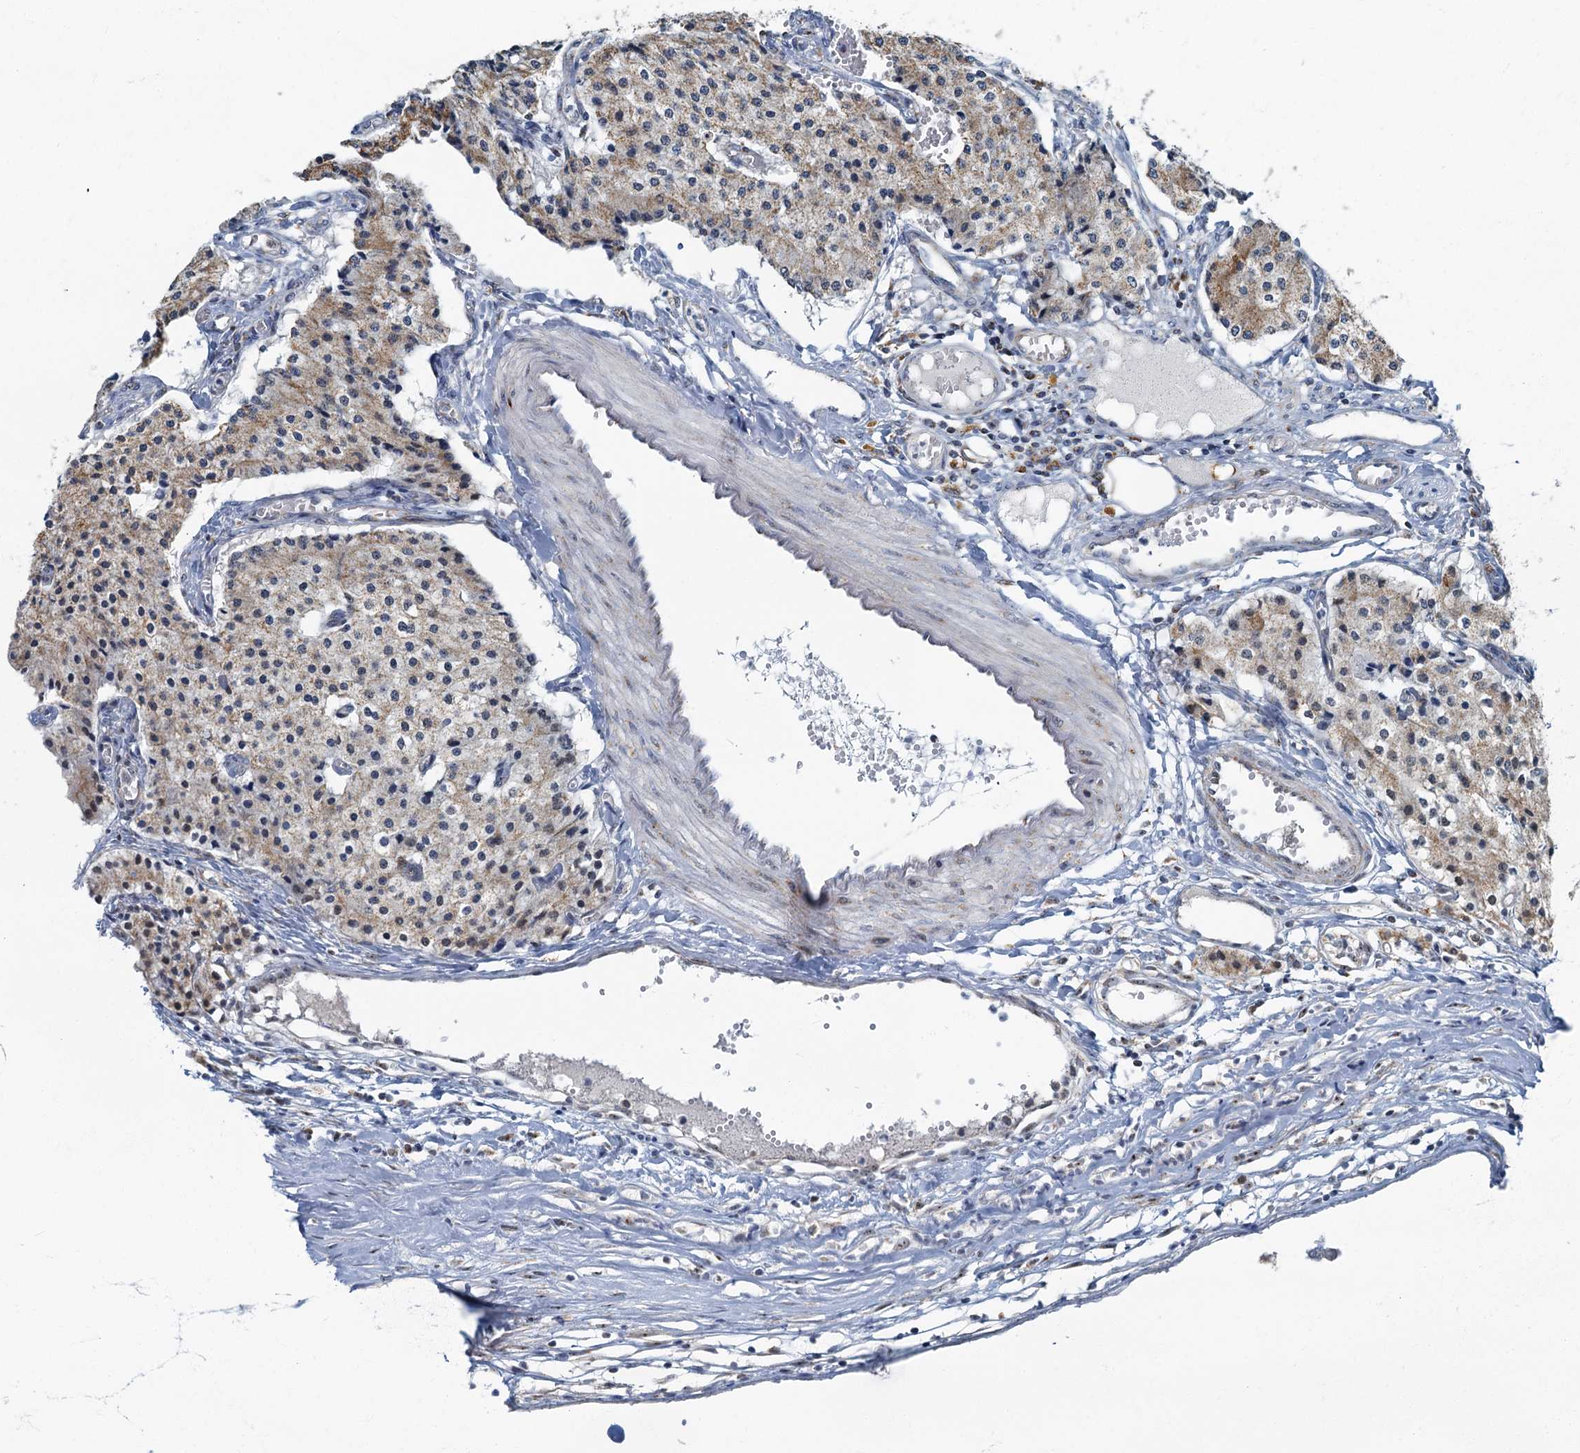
{"staining": {"intensity": "moderate", "quantity": ">75%", "location": "cytoplasmic/membranous"}, "tissue": "carcinoid", "cell_type": "Tumor cells", "image_type": "cancer", "snomed": [{"axis": "morphology", "description": "Carcinoid, malignant, NOS"}, {"axis": "topography", "description": "Colon"}], "caption": "Protein expression analysis of human carcinoid (malignant) reveals moderate cytoplasmic/membranous staining in about >75% of tumor cells.", "gene": "RAD9B", "patient": {"sex": "female", "age": 52}}